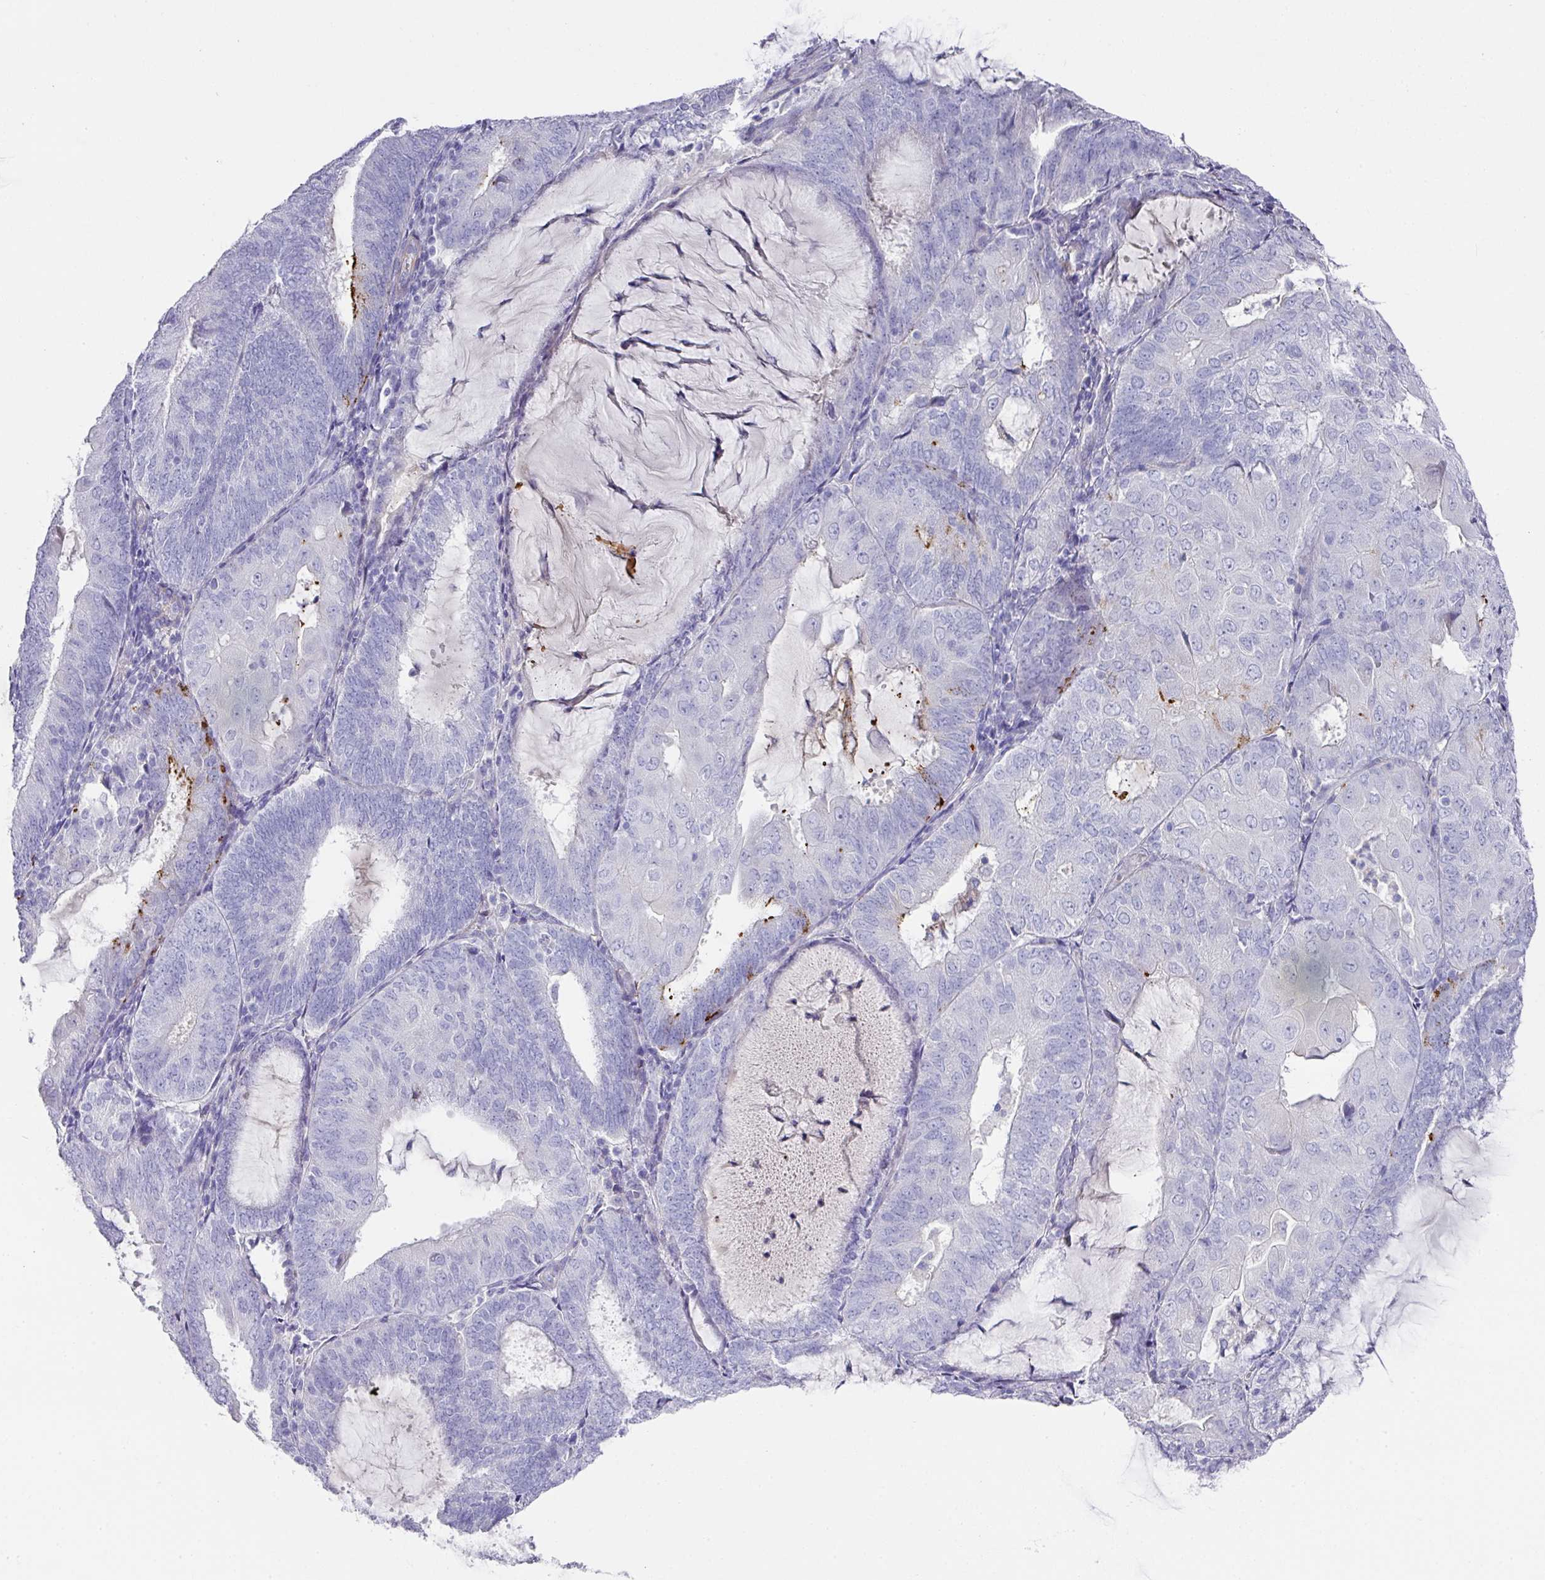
{"staining": {"intensity": "negative", "quantity": "none", "location": "none"}, "tissue": "endometrial cancer", "cell_type": "Tumor cells", "image_type": "cancer", "snomed": [{"axis": "morphology", "description": "Adenocarcinoma, NOS"}, {"axis": "topography", "description": "Endometrium"}], "caption": "The IHC image has no significant positivity in tumor cells of endometrial cancer (adenocarcinoma) tissue.", "gene": "TARM1", "patient": {"sex": "female", "age": 81}}